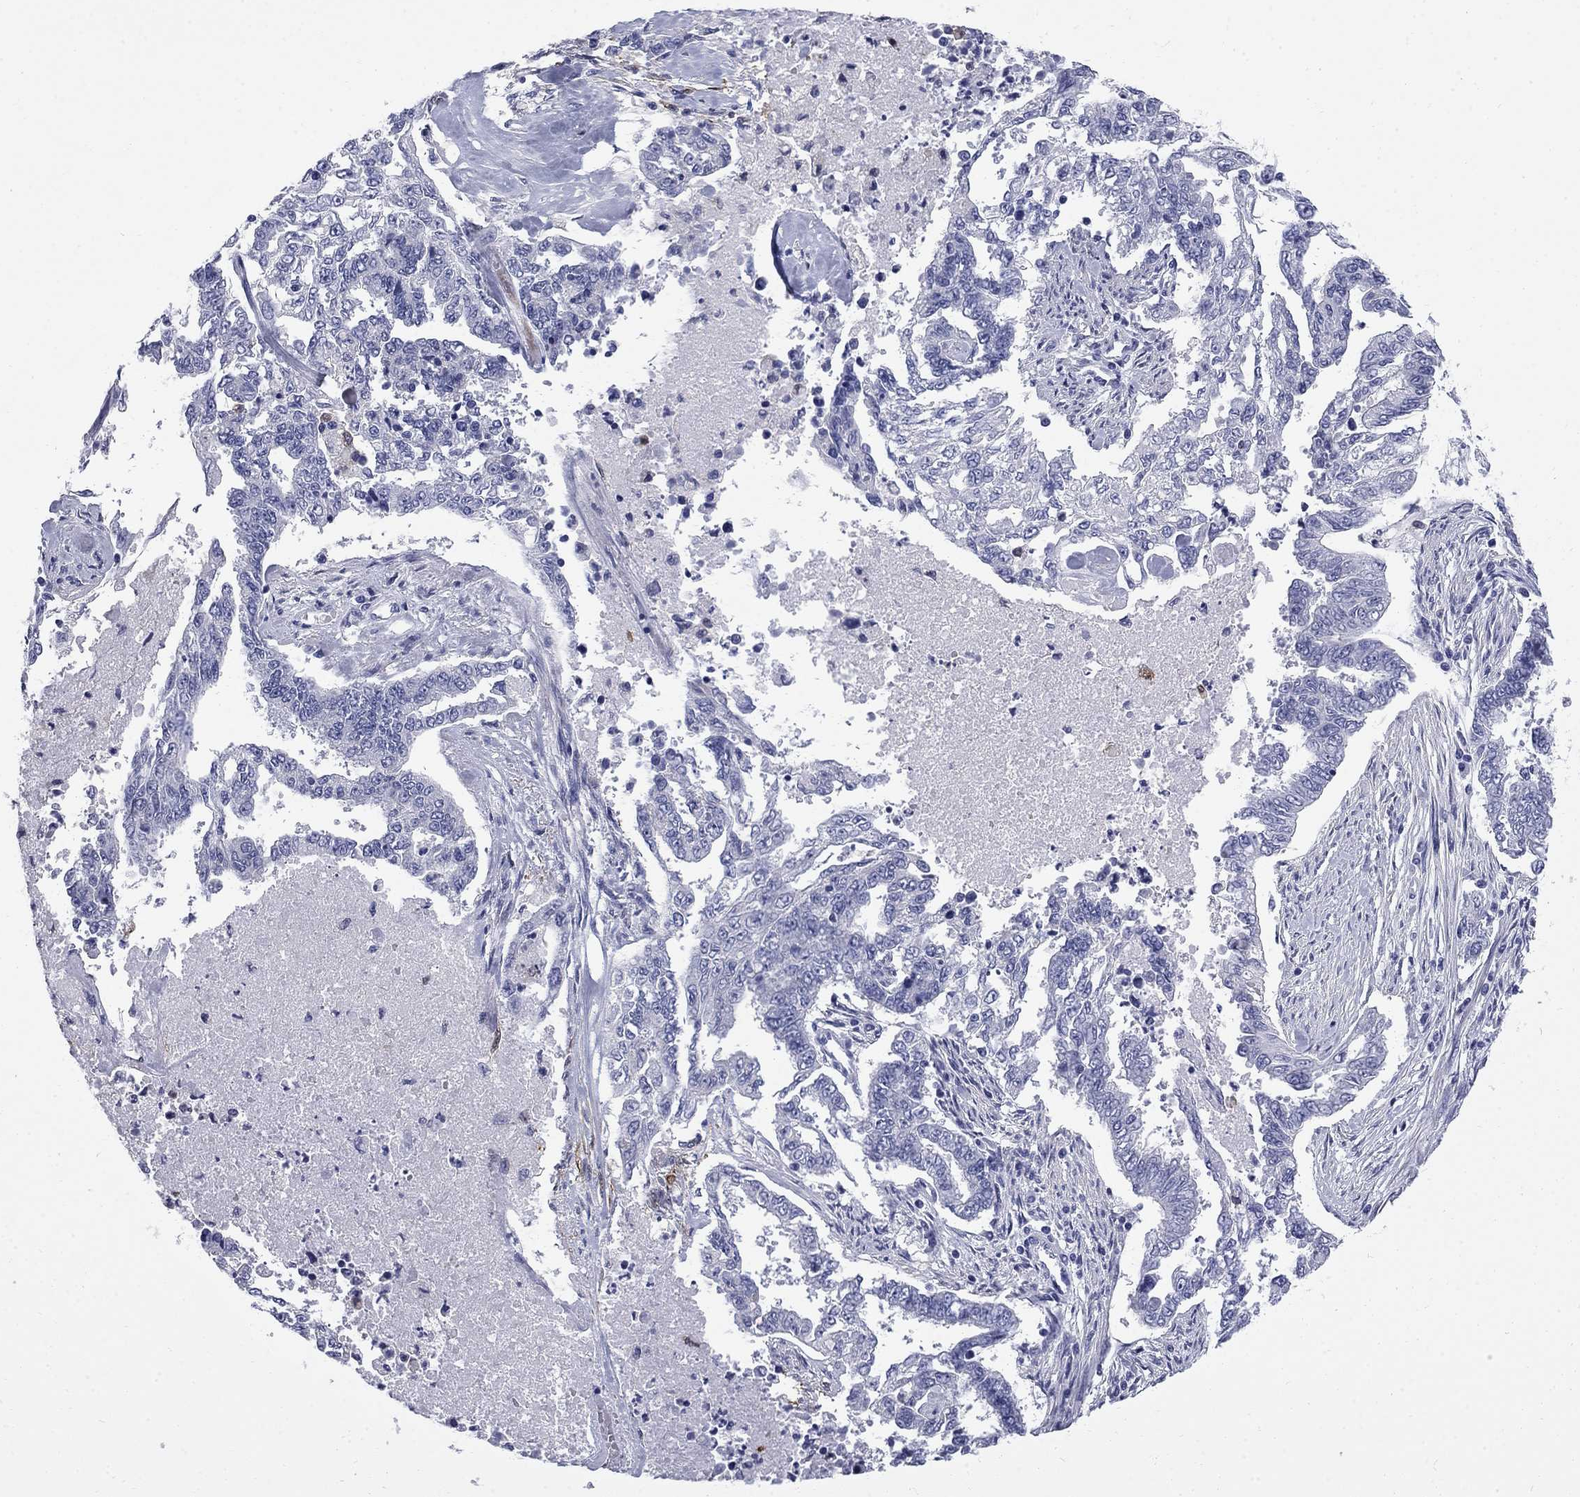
{"staining": {"intensity": "negative", "quantity": "none", "location": "none"}, "tissue": "endometrial cancer", "cell_type": "Tumor cells", "image_type": "cancer", "snomed": [{"axis": "morphology", "description": "Adenocarcinoma, NOS"}, {"axis": "topography", "description": "Uterus"}], "caption": "Tumor cells show no significant protein expression in endometrial cancer (adenocarcinoma).", "gene": "SERPINB2", "patient": {"sex": "female", "age": 59}}